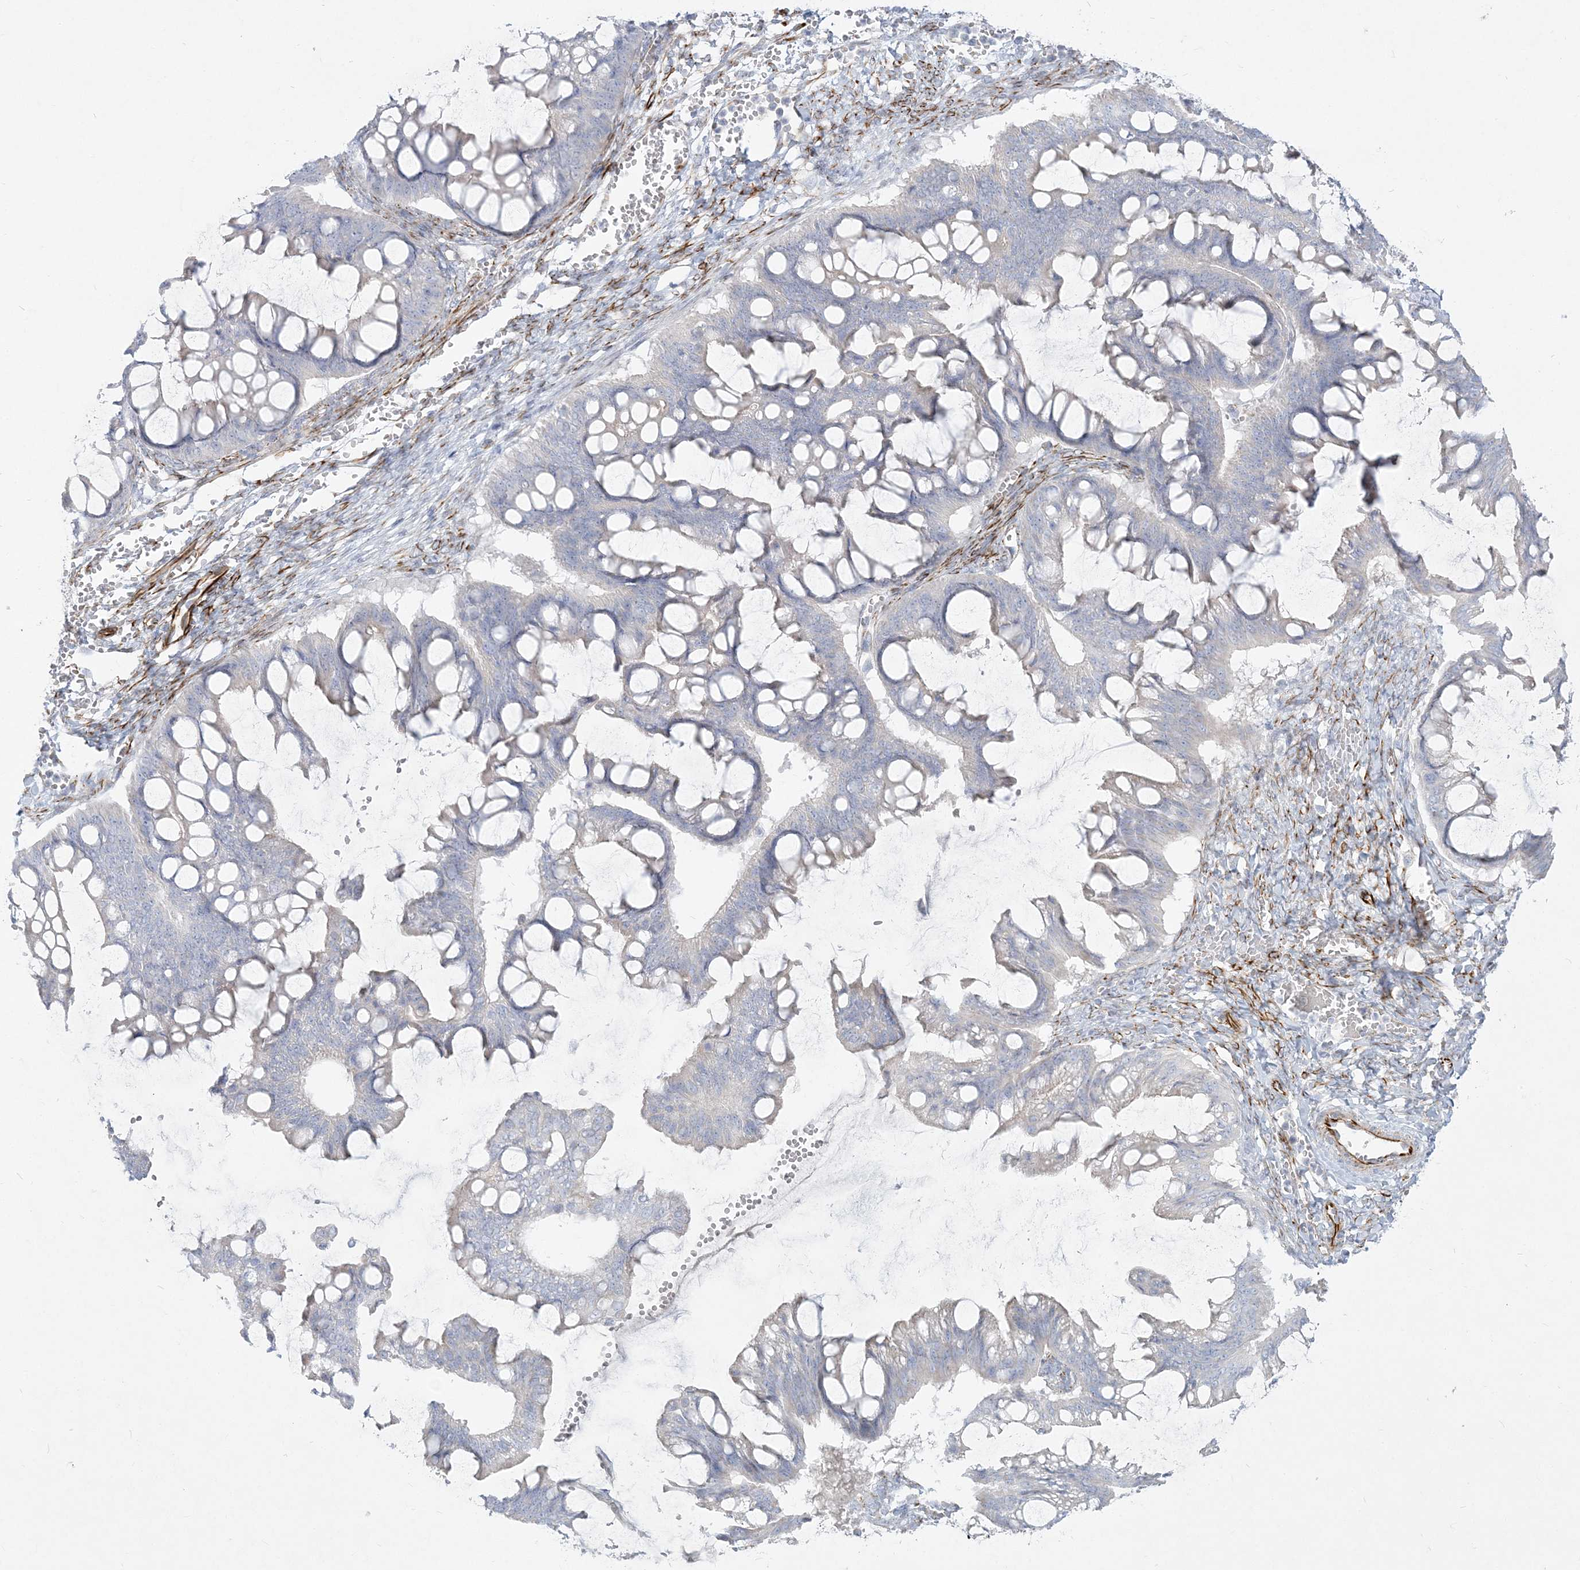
{"staining": {"intensity": "negative", "quantity": "none", "location": "none"}, "tissue": "ovarian cancer", "cell_type": "Tumor cells", "image_type": "cancer", "snomed": [{"axis": "morphology", "description": "Cystadenocarcinoma, mucinous, NOS"}, {"axis": "topography", "description": "Ovary"}], "caption": "DAB (3,3'-diaminobenzidine) immunohistochemical staining of human ovarian mucinous cystadenocarcinoma exhibits no significant positivity in tumor cells. Brightfield microscopy of immunohistochemistry (IHC) stained with DAB (3,3'-diaminobenzidine) (brown) and hematoxylin (blue), captured at high magnification.", "gene": "GPAT2", "patient": {"sex": "female", "age": 73}}